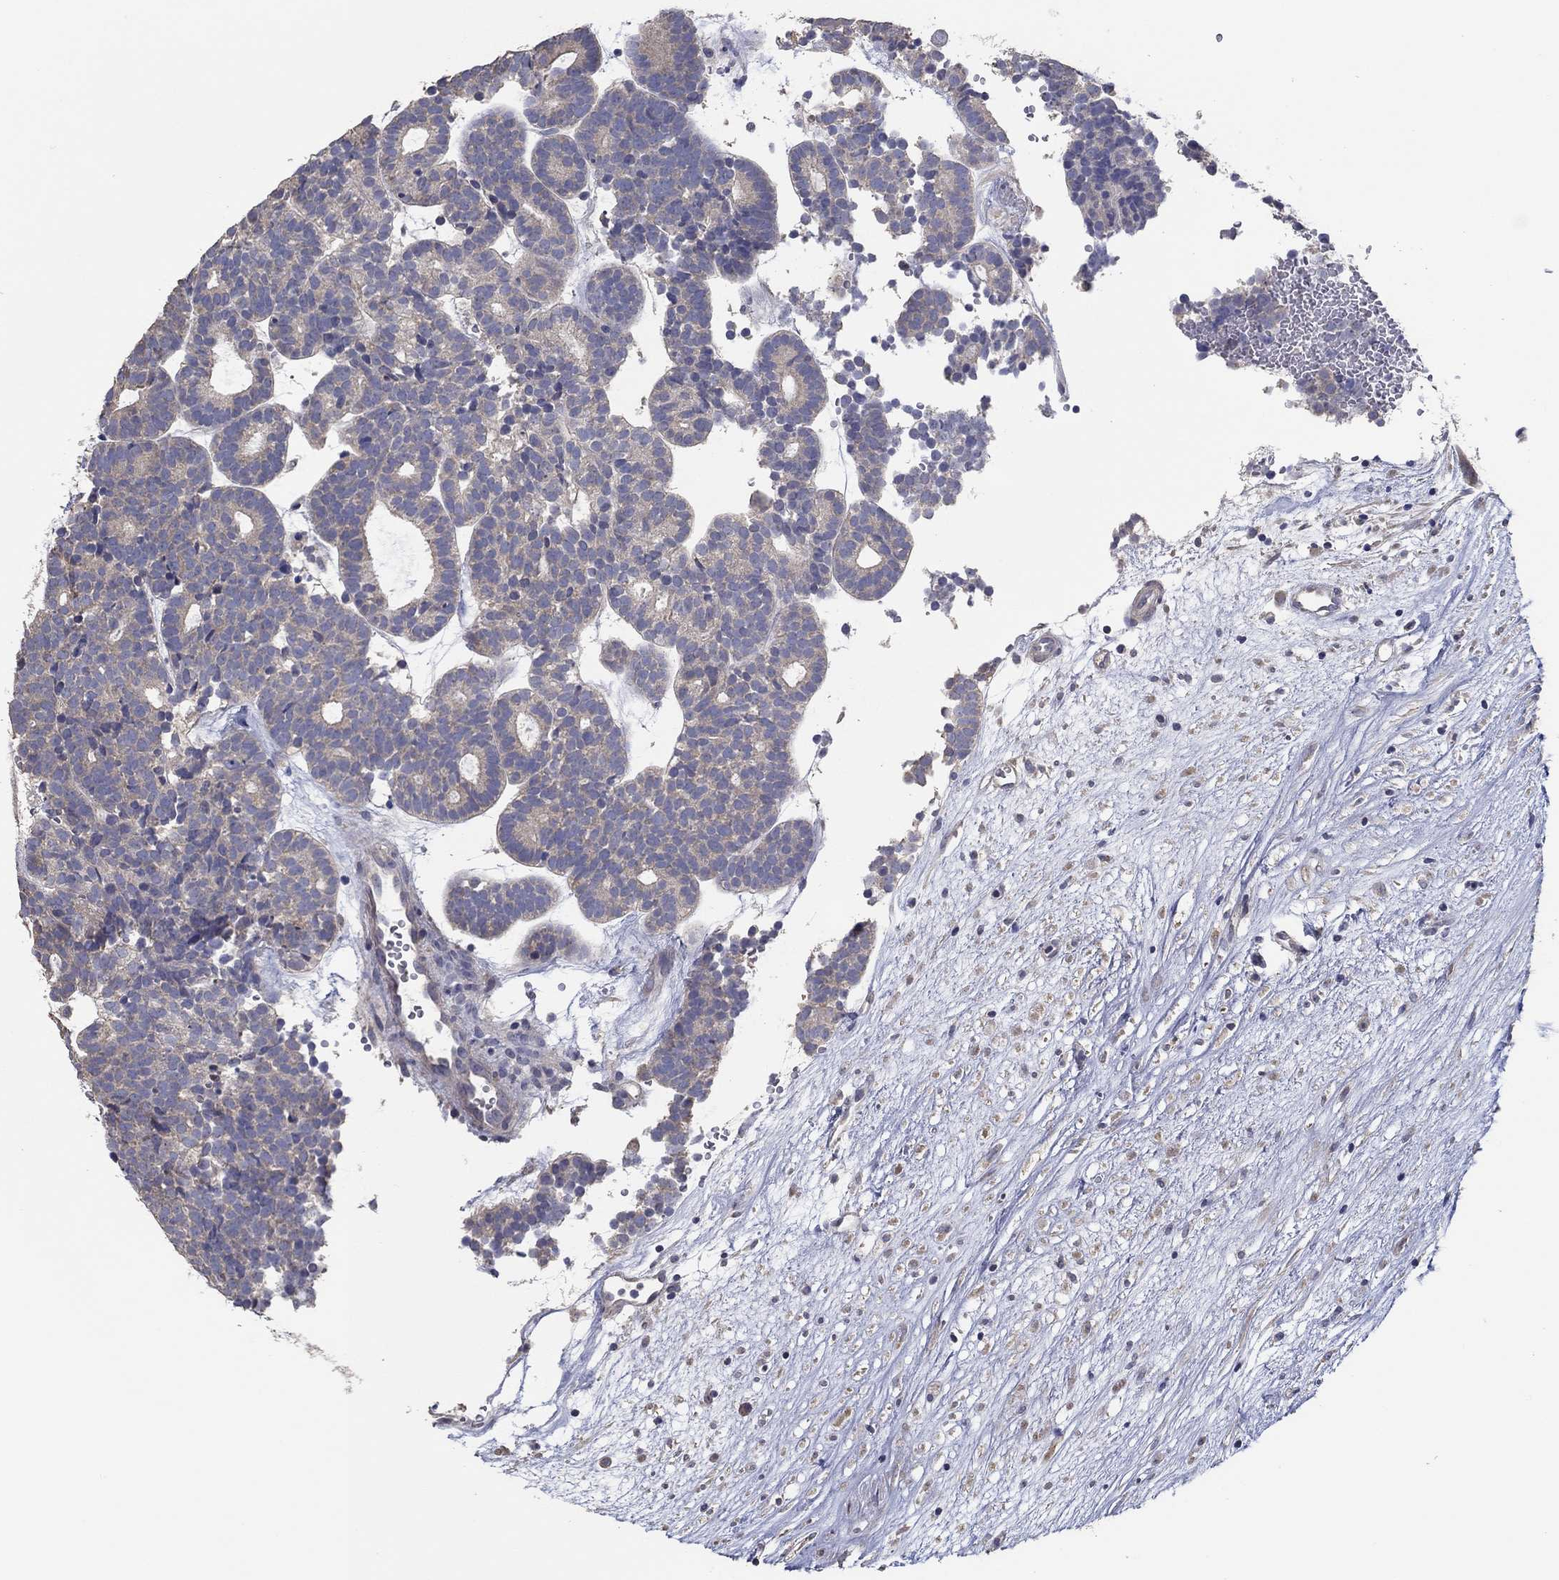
{"staining": {"intensity": "weak", "quantity": "<25%", "location": "cytoplasmic/membranous"}, "tissue": "head and neck cancer", "cell_type": "Tumor cells", "image_type": "cancer", "snomed": [{"axis": "morphology", "description": "Adenocarcinoma, NOS"}, {"axis": "topography", "description": "Head-Neck"}], "caption": "A high-resolution micrograph shows immunohistochemistry staining of head and neck cancer (adenocarcinoma), which displays no significant positivity in tumor cells. The staining is performed using DAB (3,3'-diaminobenzidine) brown chromogen with nuclei counter-stained in using hematoxylin.", "gene": "DOCK3", "patient": {"sex": "female", "age": 81}}